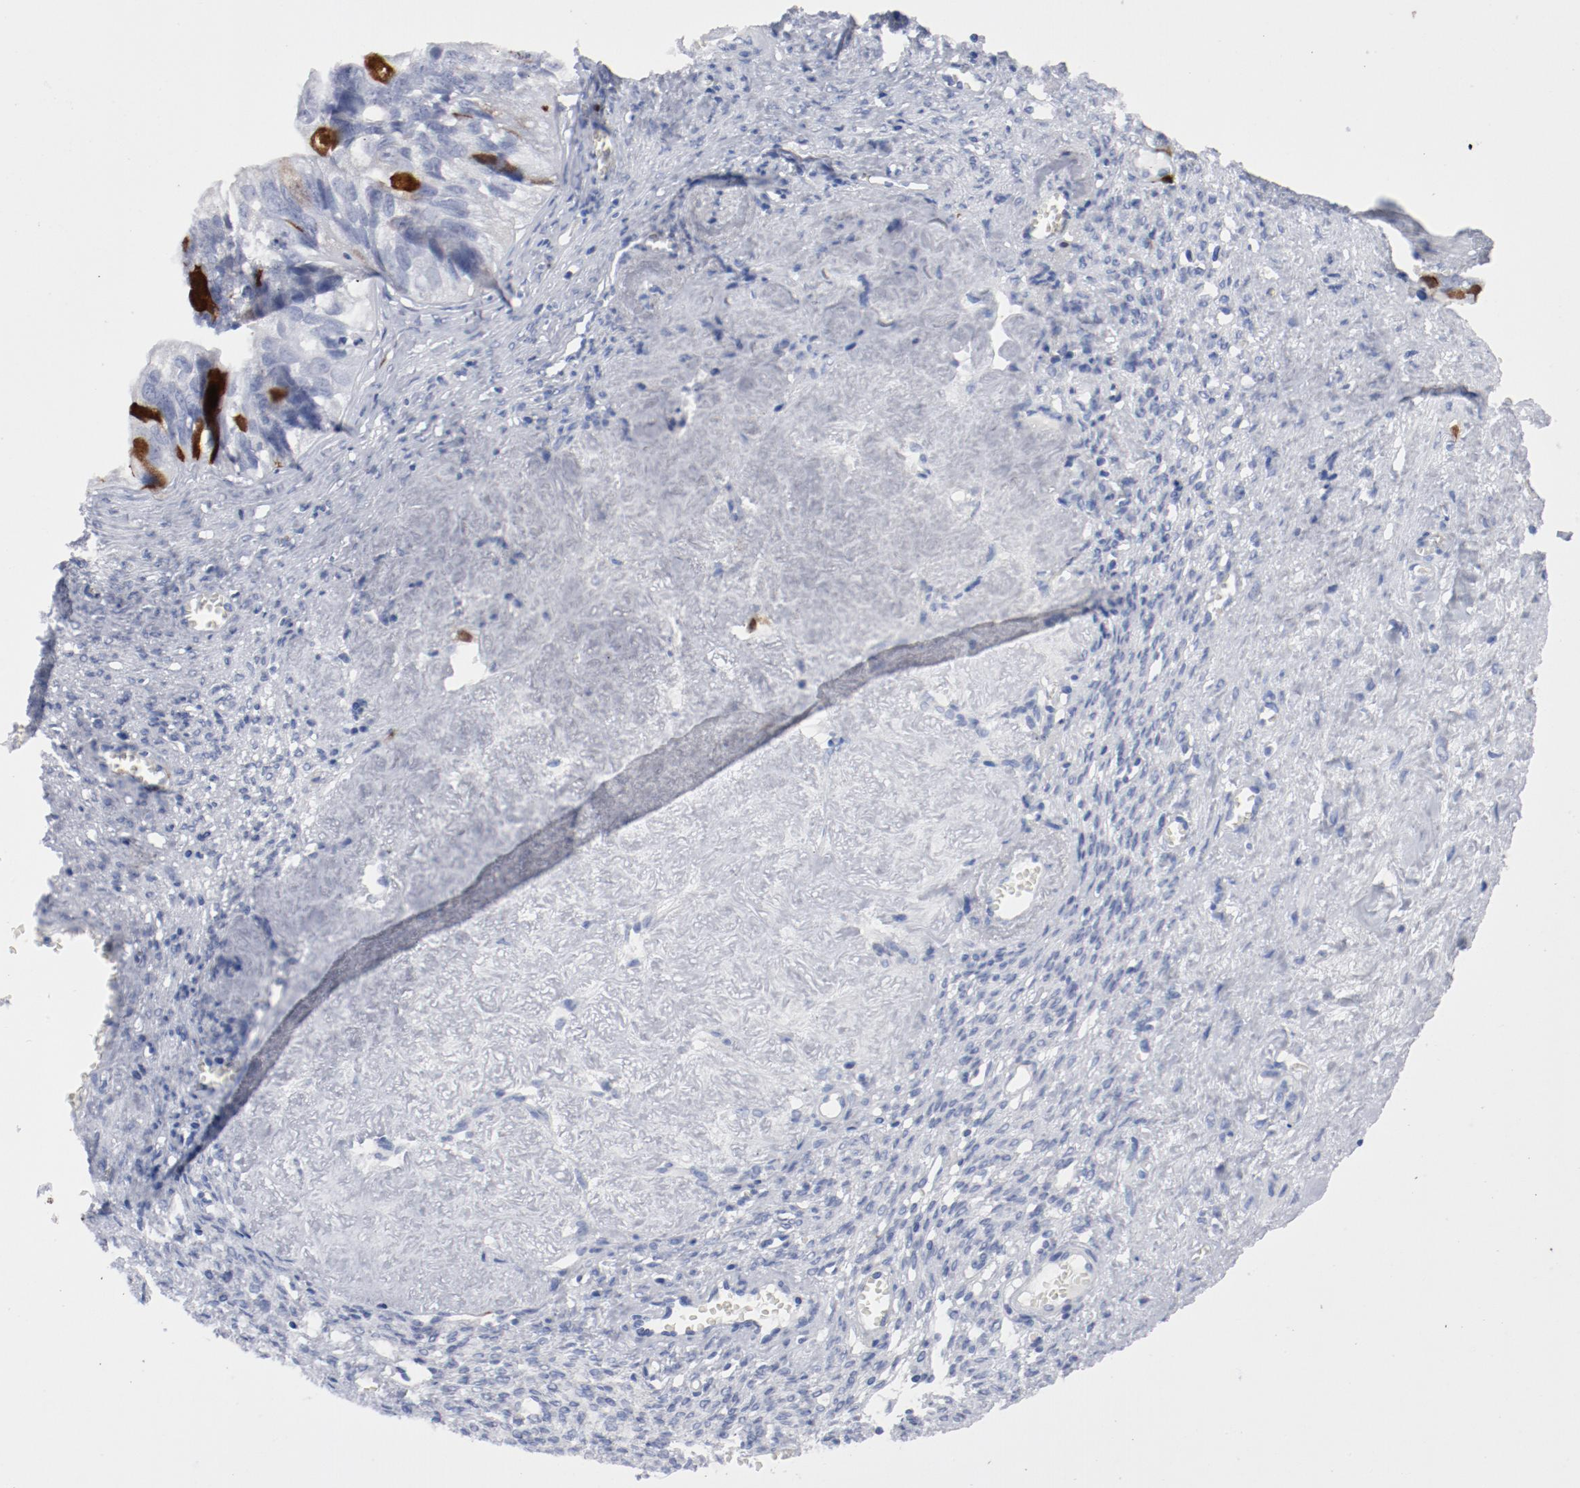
{"staining": {"intensity": "strong", "quantity": "<25%", "location": "cytoplasmic/membranous,nuclear"}, "tissue": "ovarian cancer", "cell_type": "Tumor cells", "image_type": "cancer", "snomed": [{"axis": "morphology", "description": "Carcinoma, endometroid"}, {"axis": "topography", "description": "Ovary"}], "caption": "About <25% of tumor cells in ovarian endometroid carcinoma reveal strong cytoplasmic/membranous and nuclear protein staining as visualized by brown immunohistochemical staining.", "gene": "CDC20", "patient": {"sex": "female", "age": 85}}